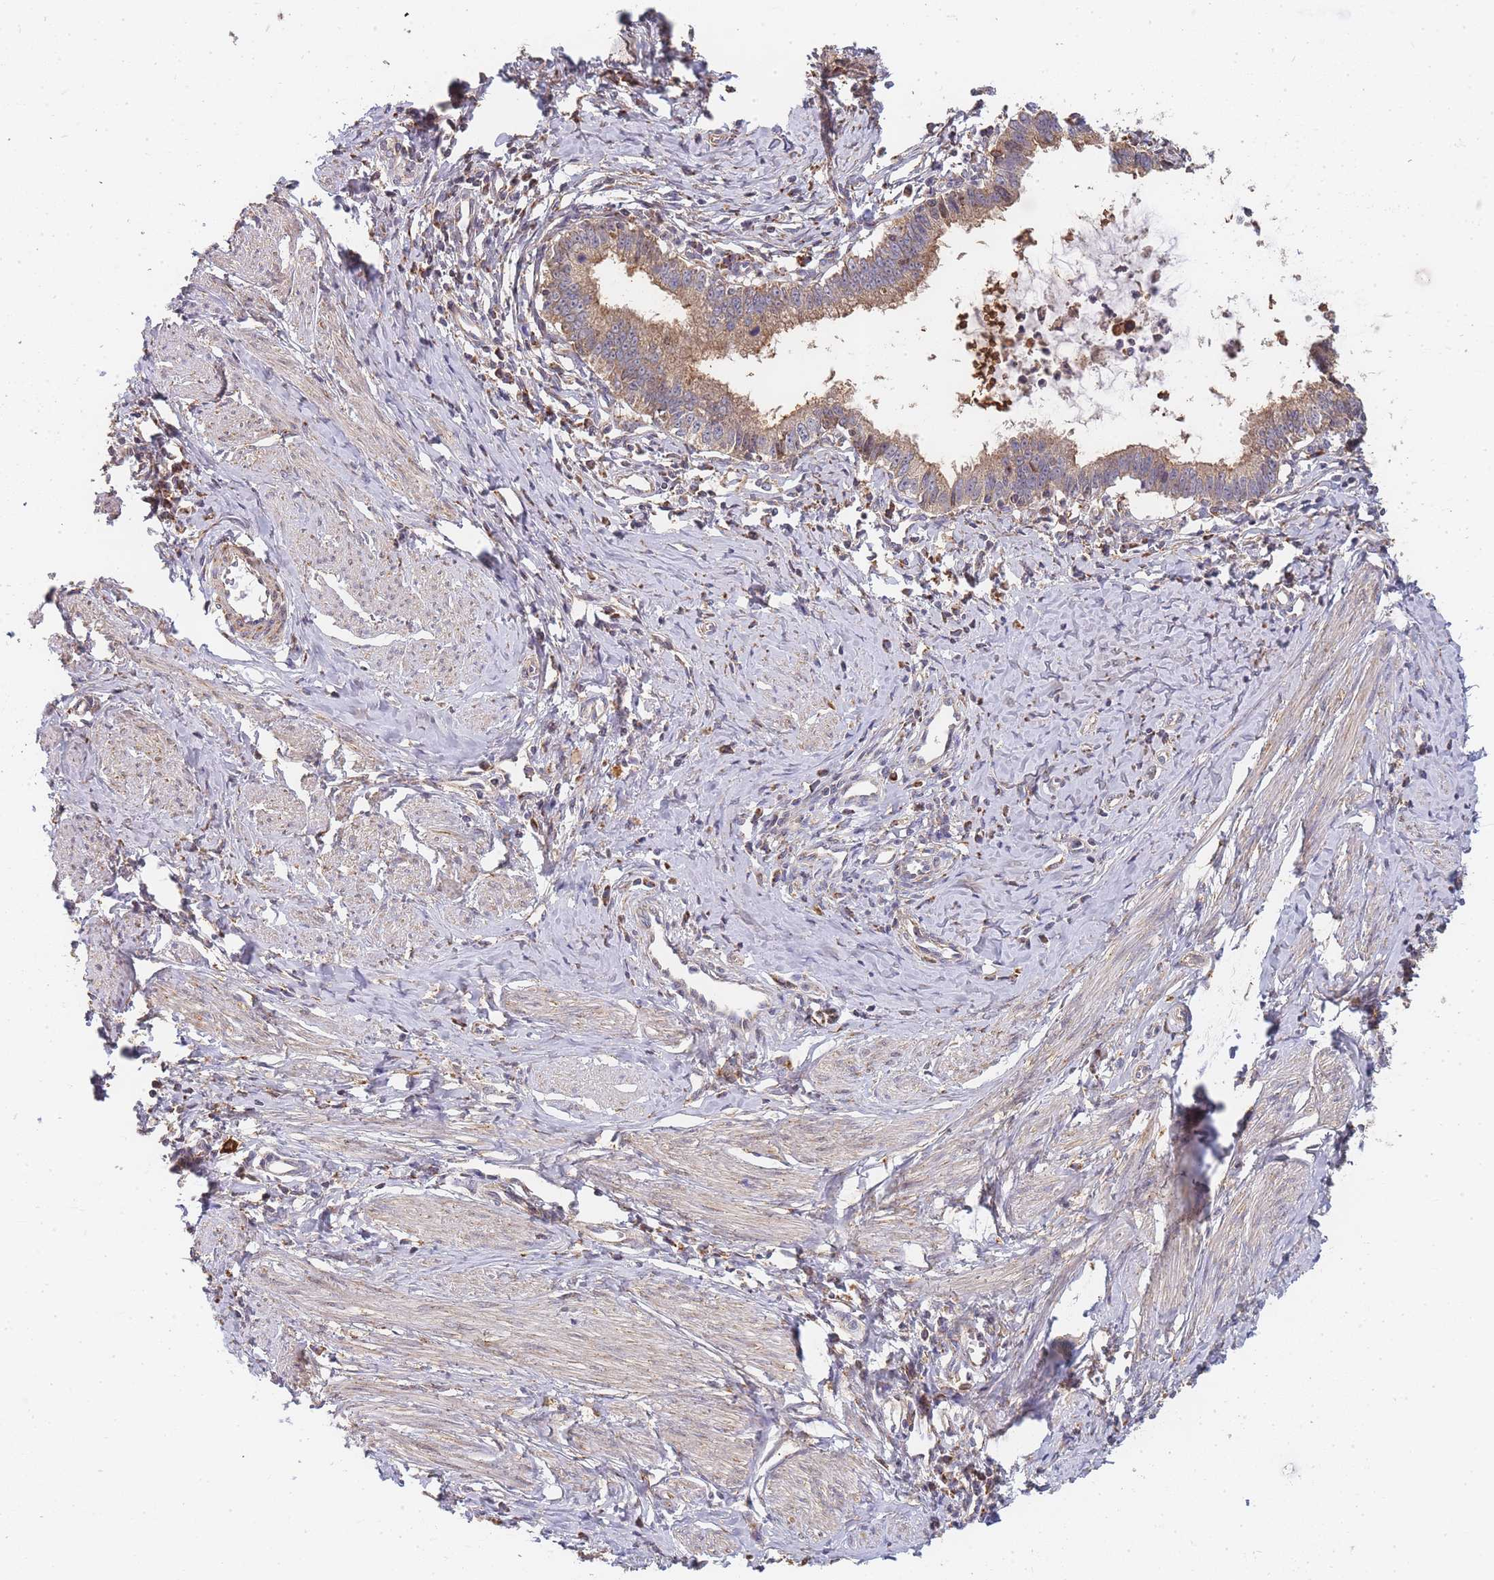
{"staining": {"intensity": "moderate", "quantity": ">75%", "location": "cytoplasmic/membranous"}, "tissue": "cervical cancer", "cell_type": "Tumor cells", "image_type": "cancer", "snomed": [{"axis": "morphology", "description": "Adenocarcinoma, NOS"}, {"axis": "topography", "description": "Cervix"}], "caption": "Cervical cancer stained with a protein marker demonstrates moderate staining in tumor cells.", "gene": "ADCY9", "patient": {"sex": "female", "age": 36}}